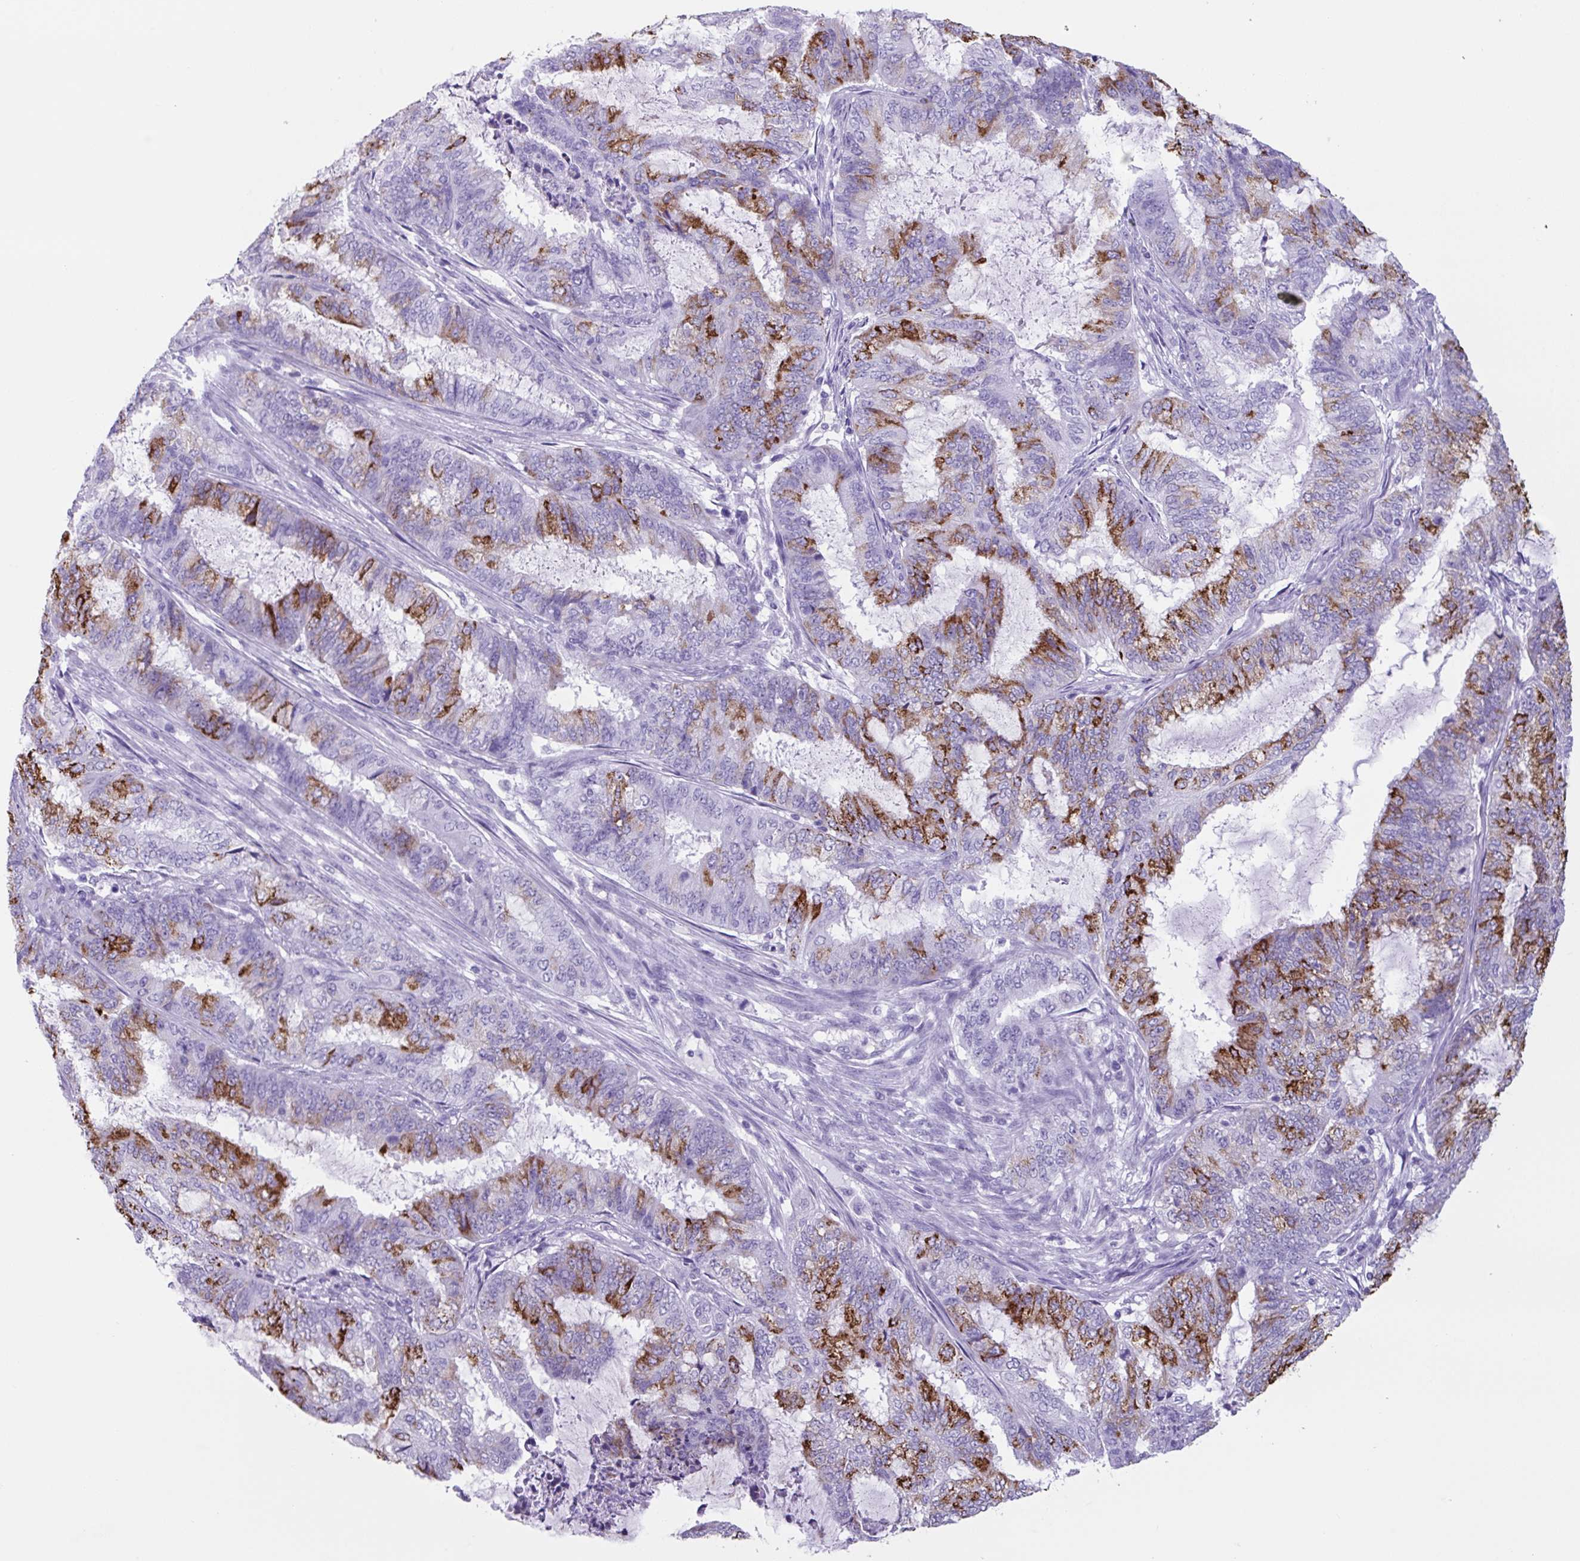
{"staining": {"intensity": "strong", "quantity": "25%-75%", "location": "cytoplasmic/membranous"}, "tissue": "endometrial cancer", "cell_type": "Tumor cells", "image_type": "cancer", "snomed": [{"axis": "morphology", "description": "Adenocarcinoma, NOS"}, {"axis": "topography", "description": "Endometrium"}], "caption": "Immunohistochemical staining of human endometrial adenocarcinoma exhibits high levels of strong cytoplasmic/membranous expression in approximately 25%-75% of tumor cells. (DAB IHC with brightfield microscopy, high magnification).", "gene": "TNFRSF8", "patient": {"sex": "female", "age": 51}}